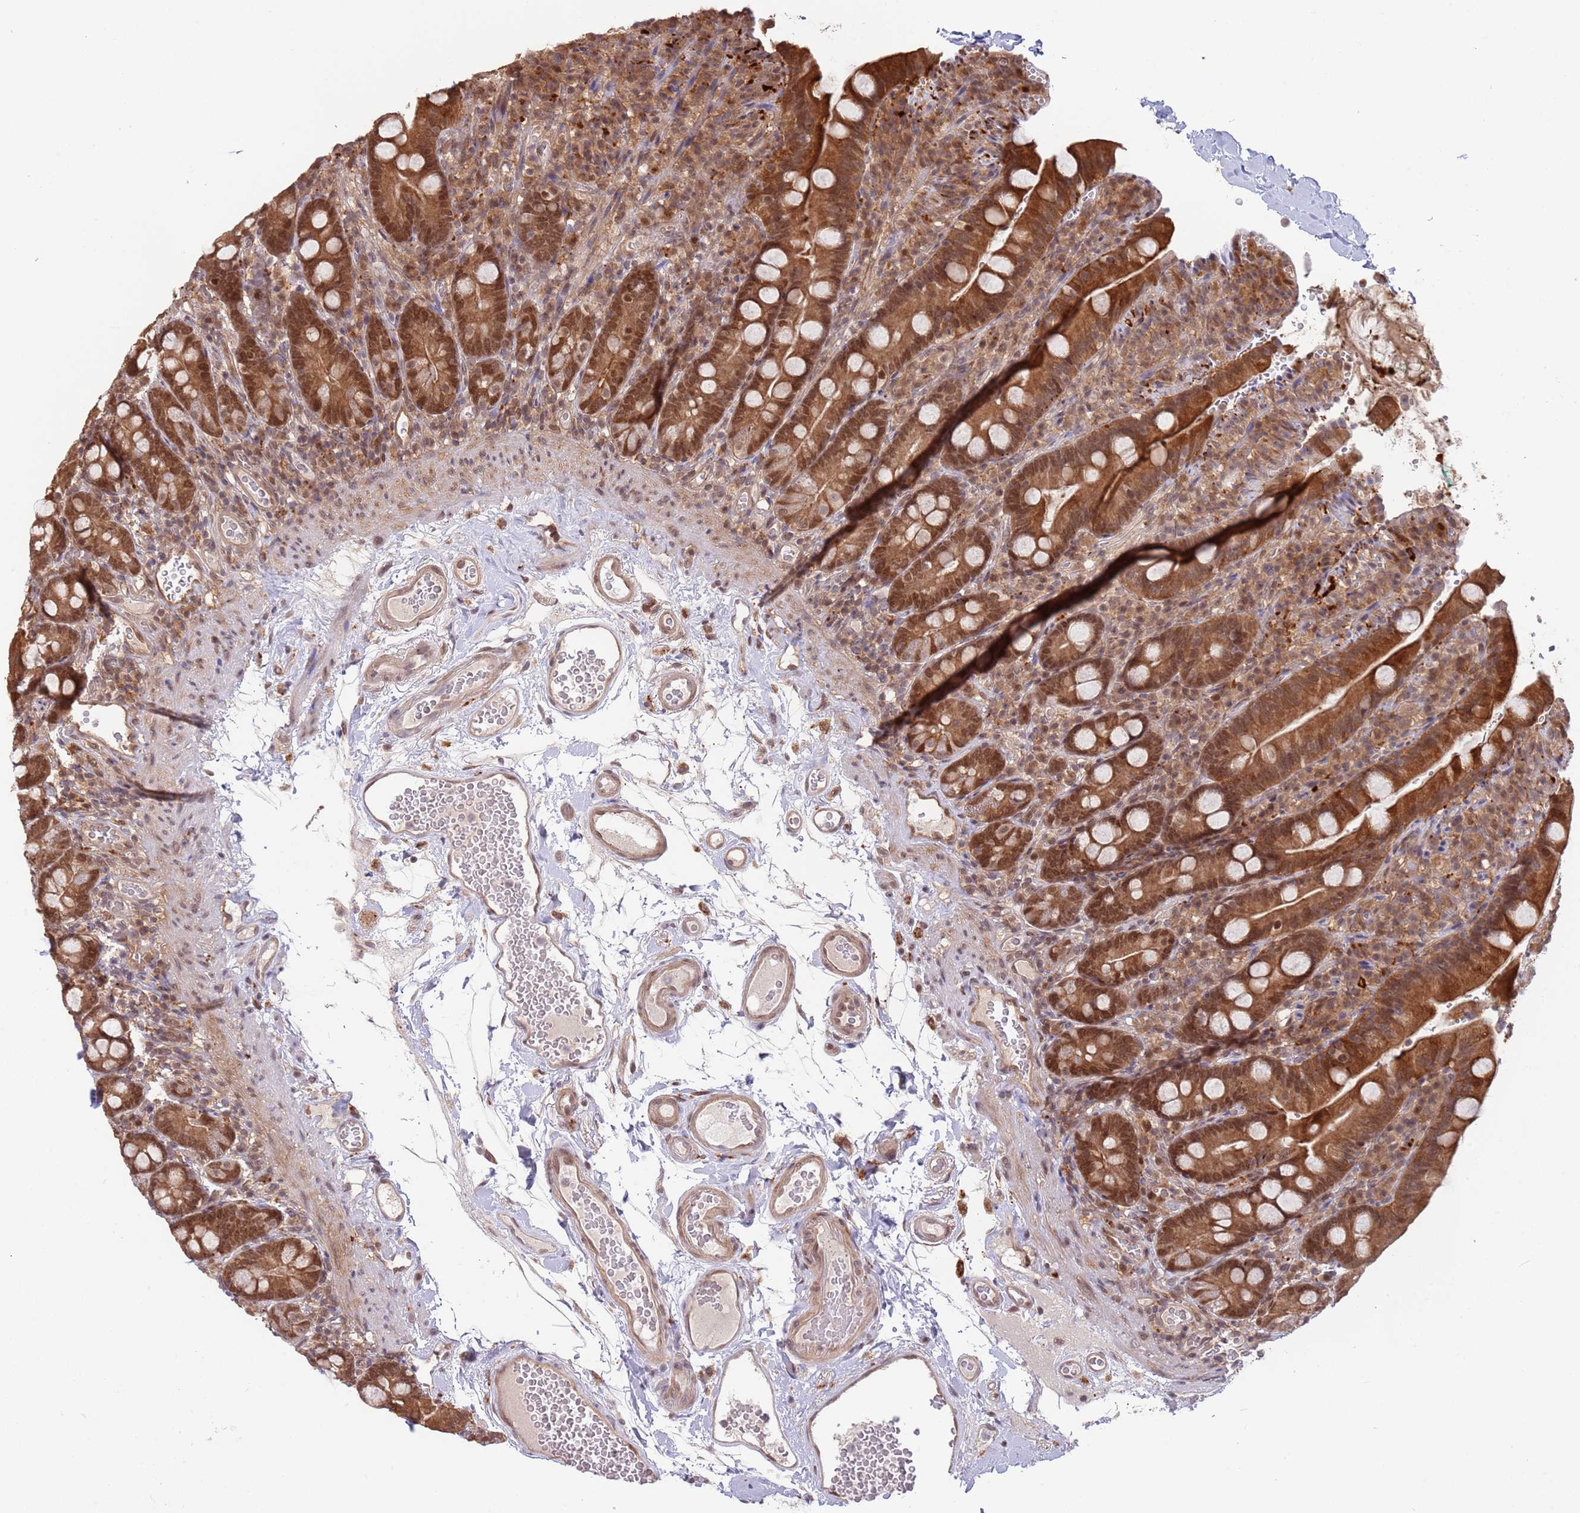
{"staining": {"intensity": "strong", "quantity": ">75%", "location": "cytoplasmic/membranous,nuclear"}, "tissue": "duodenum", "cell_type": "Glandular cells", "image_type": "normal", "snomed": [{"axis": "morphology", "description": "Normal tissue, NOS"}, {"axis": "topography", "description": "Duodenum"}], "caption": "This image exhibits IHC staining of benign human duodenum, with high strong cytoplasmic/membranous,nuclear expression in approximately >75% of glandular cells.", "gene": "SALL1", "patient": {"sex": "female", "age": 67}}